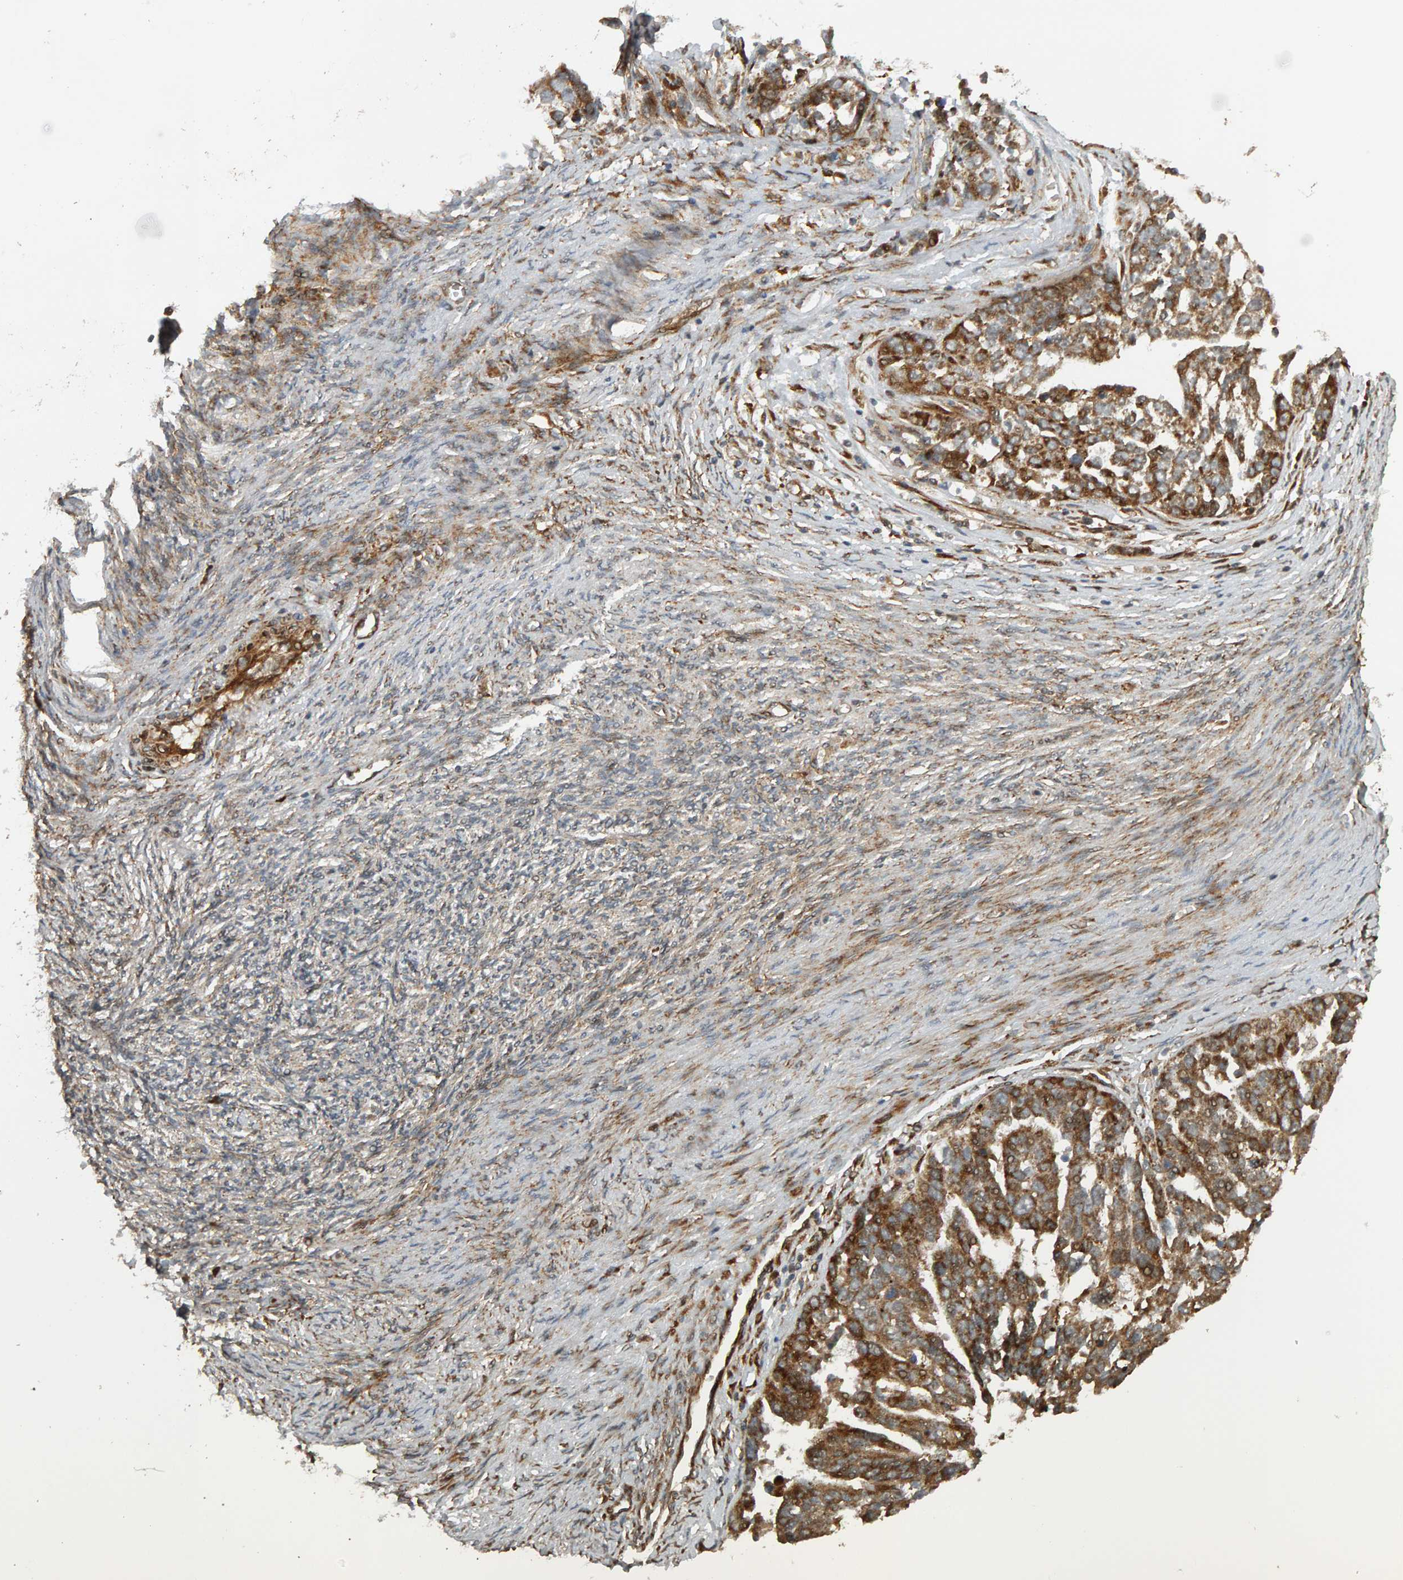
{"staining": {"intensity": "moderate", "quantity": ">75%", "location": "cytoplasmic/membranous"}, "tissue": "ovarian cancer", "cell_type": "Tumor cells", "image_type": "cancer", "snomed": [{"axis": "morphology", "description": "Cystadenocarcinoma, serous, NOS"}, {"axis": "topography", "description": "Ovary"}], "caption": "Serous cystadenocarcinoma (ovarian) stained with IHC displays moderate cytoplasmic/membranous expression in about >75% of tumor cells.", "gene": "ZFAND1", "patient": {"sex": "female", "age": 44}}